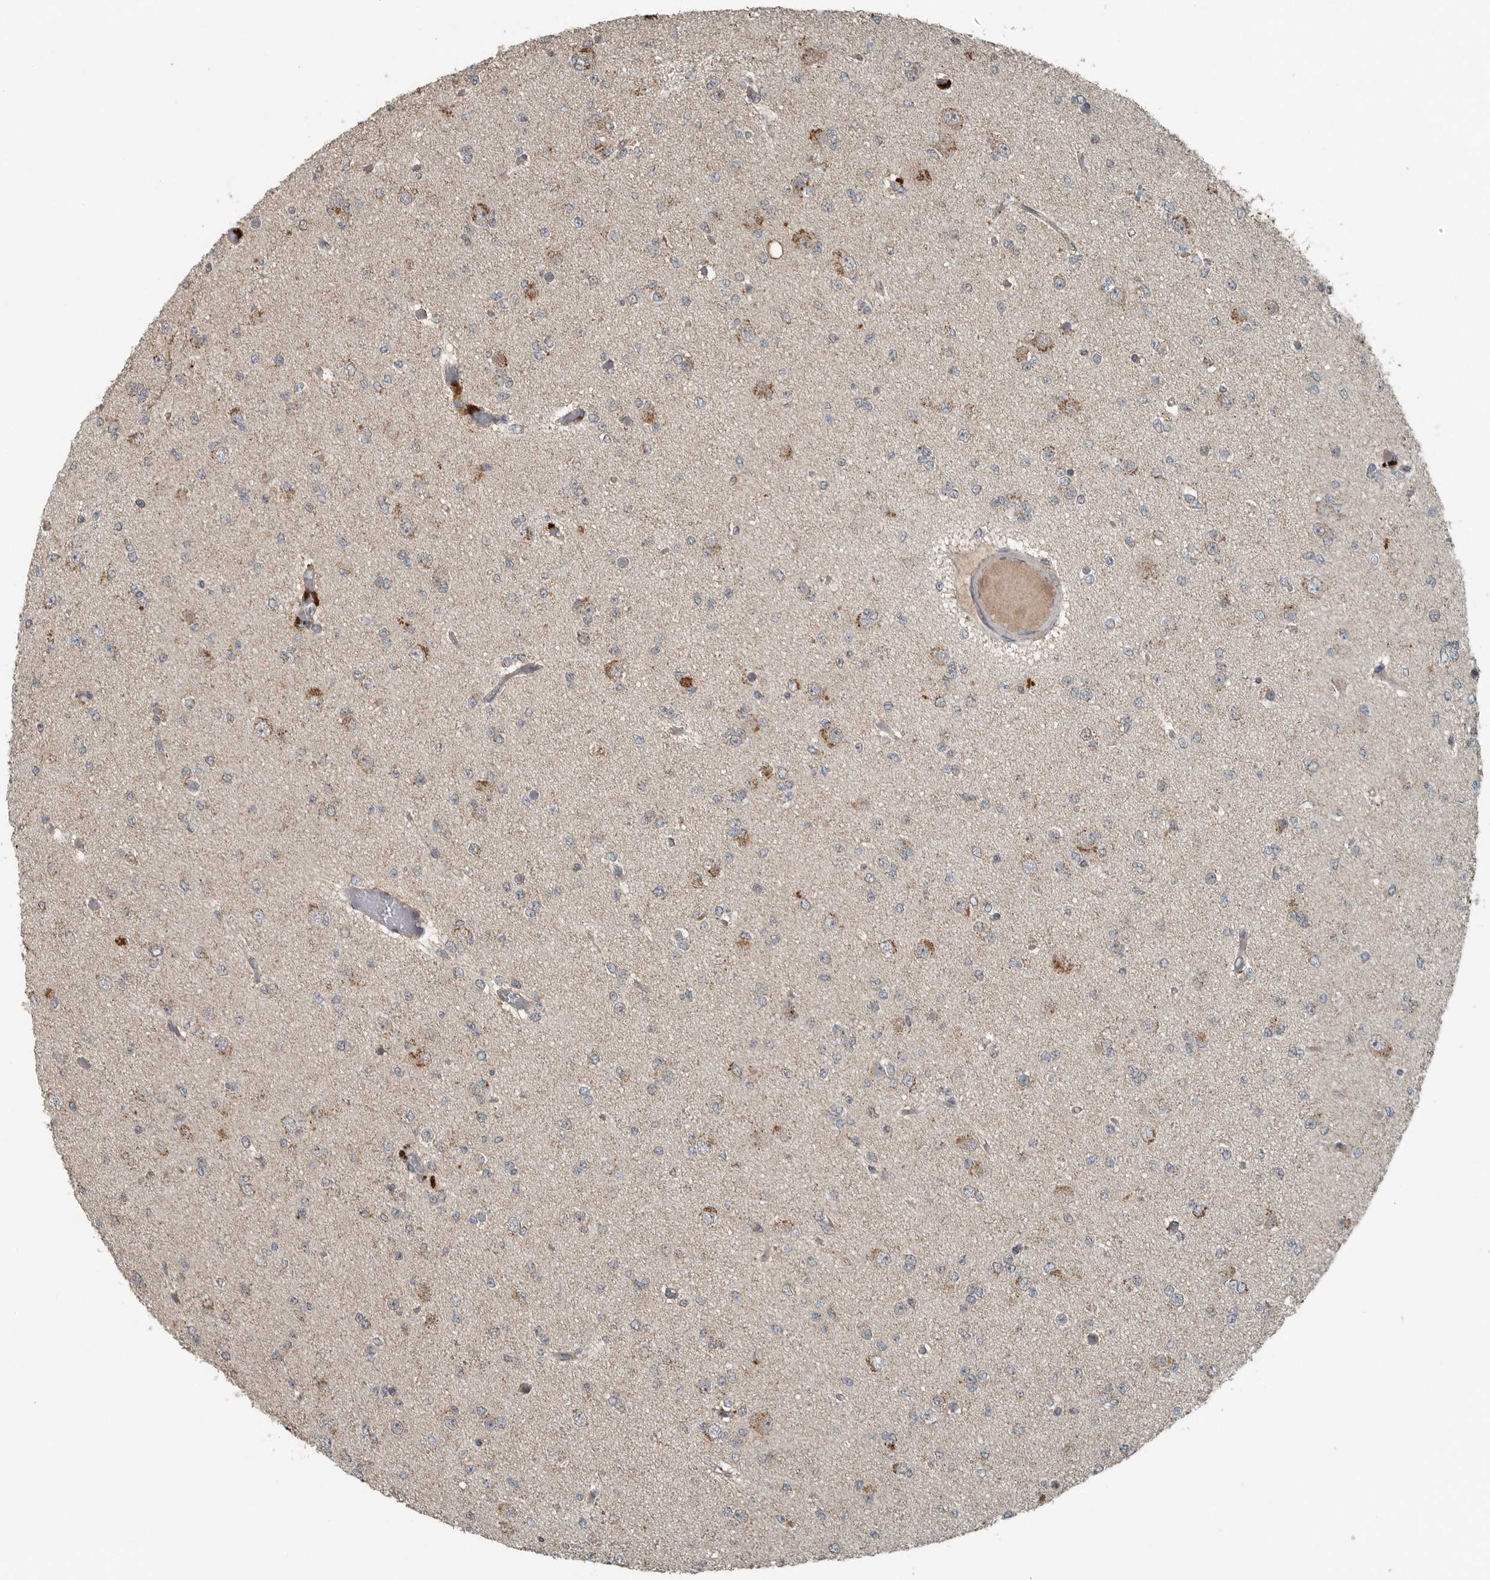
{"staining": {"intensity": "weak", "quantity": "<25%", "location": "cytoplasmic/membranous"}, "tissue": "glioma", "cell_type": "Tumor cells", "image_type": "cancer", "snomed": [{"axis": "morphology", "description": "Glioma, malignant, Low grade"}, {"axis": "topography", "description": "Brain"}], "caption": "Immunohistochemistry of malignant glioma (low-grade) displays no expression in tumor cells.", "gene": "IL6ST", "patient": {"sex": "female", "age": 22}}